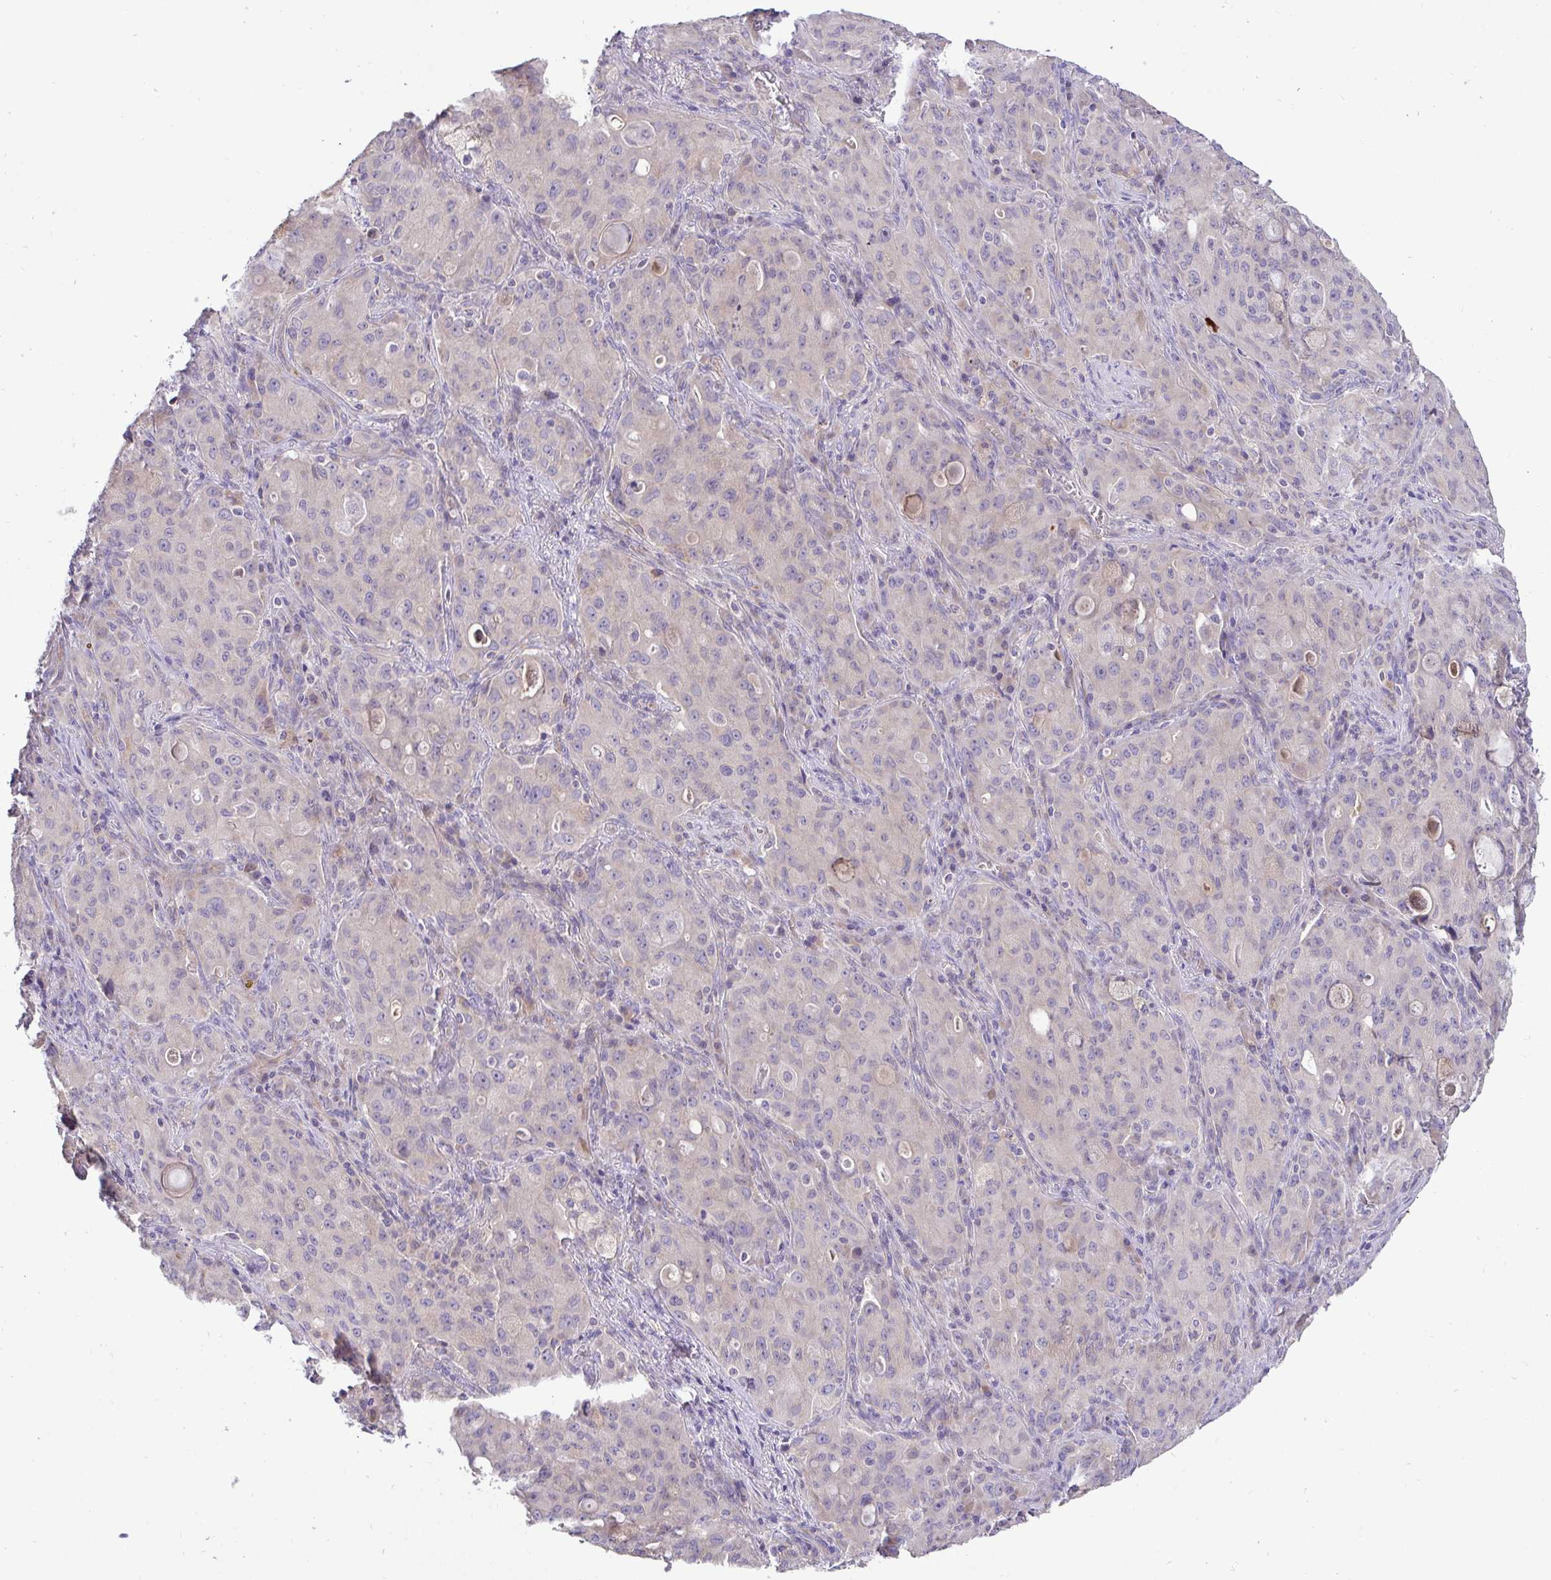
{"staining": {"intensity": "negative", "quantity": "none", "location": "none"}, "tissue": "lung cancer", "cell_type": "Tumor cells", "image_type": "cancer", "snomed": [{"axis": "morphology", "description": "Adenocarcinoma, NOS"}, {"axis": "topography", "description": "Lung"}], "caption": "DAB immunohistochemical staining of human lung cancer (adenocarcinoma) displays no significant positivity in tumor cells.", "gene": "ZNF581", "patient": {"sex": "female", "age": 44}}